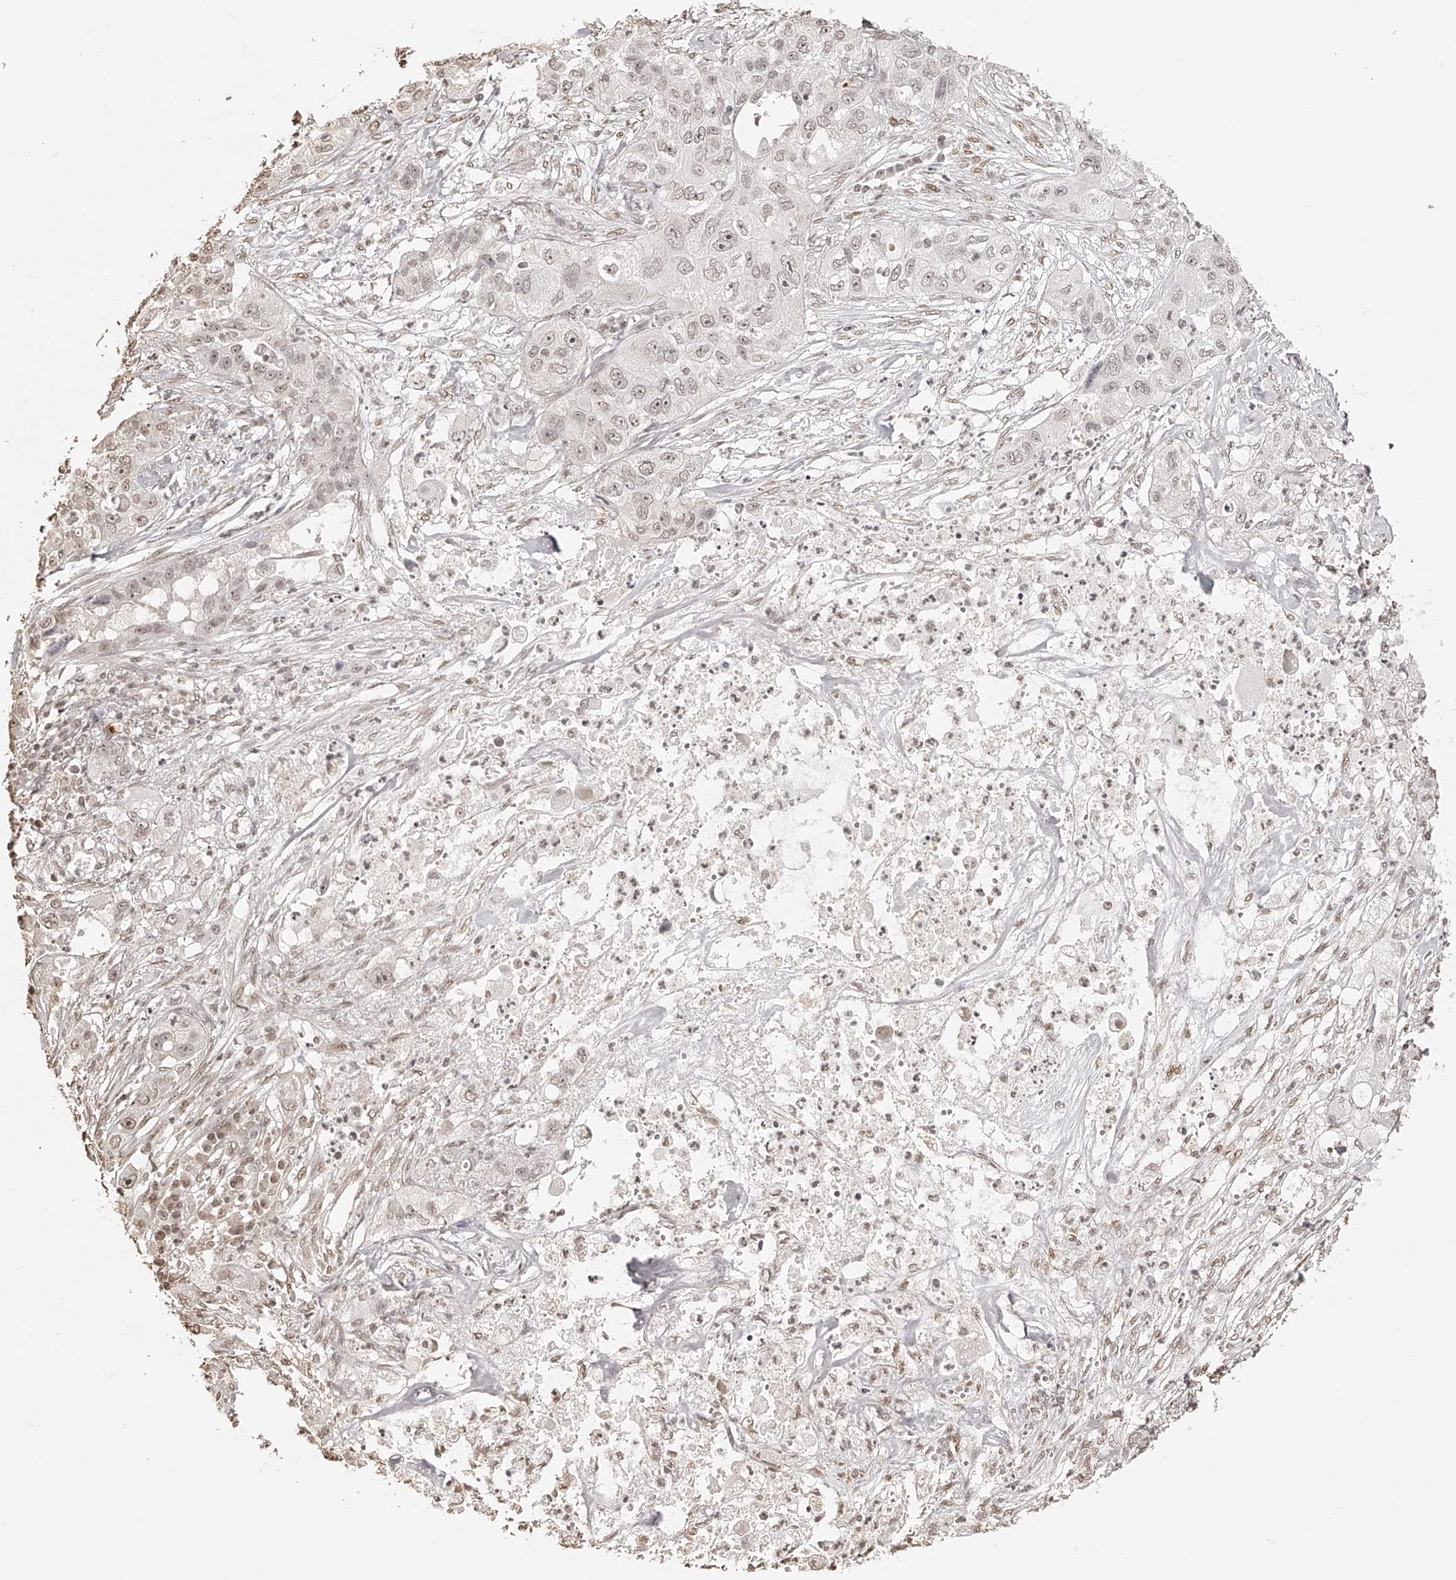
{"staining": {"intensity": "weak", "quantity": ">75%", "location": "nuclear"}, "tissue": "pancreatic cancer", "cell_type": "Tumor cells", "image_type": "cancer", "snomed": [{"axis": "morphology", "description": "Adenocarcinoma, NOS"}, {"axis": "topography", "description": "Pancreas"}], "caption": "Human pancreatic adenocarcinoma stained for a protein (brown) reveals weak nuclear positive positivity in approximately >75% of tumor cells.", "gene": "ZNF503", "patient": {"sex": "female", "age": 78}}